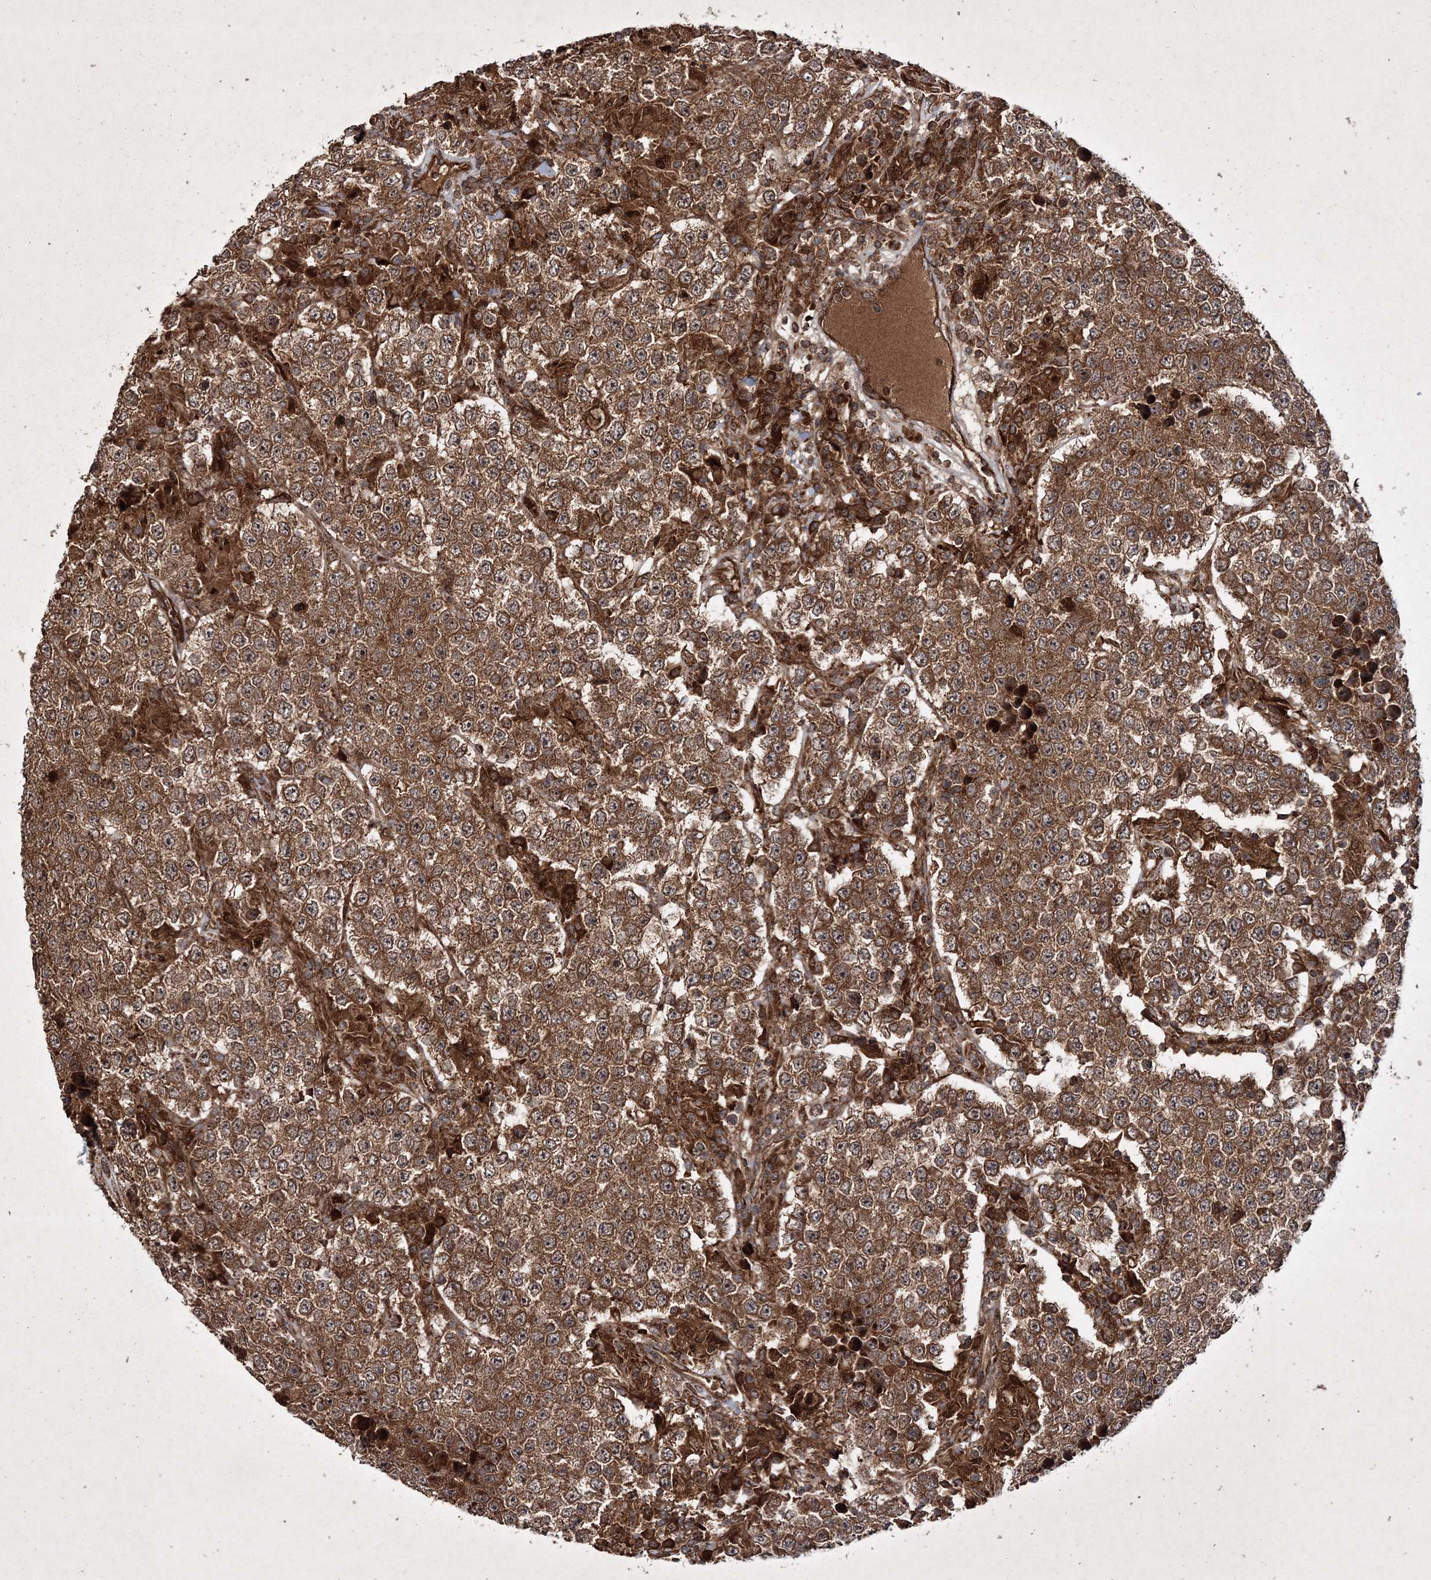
{"staining": {"intensity": "moderate", "quantity": ">75%", "location": "cytoplasmic/membranous"}, "tissue": "testis cancer", "cell_type": "Tumor cells", "image_type": "cancer", "snomed": [{"axis": "morphology", "description": "Normal tissue, NOS"}, {"axis": "morphology", "description": "Urothelial carcinoma, High grade"}, {"axis": "morphology", "description": "Seminoma, NOS"}, {"axis": "morphology", "description": "Carcinoma, Embryonal, NOS"}, {"axis": "topography", "description": "Urinary bladder"}, {"axis": "topography", "description": "Testis"}], "caption": "Testis seminoma stained with IHC demonstrates moderate cytoplasmic/membranous staining in approximately >75% of tumor cells.", "gene": "DNAJC13", "patient": {"sex": "male", "age": 41}}